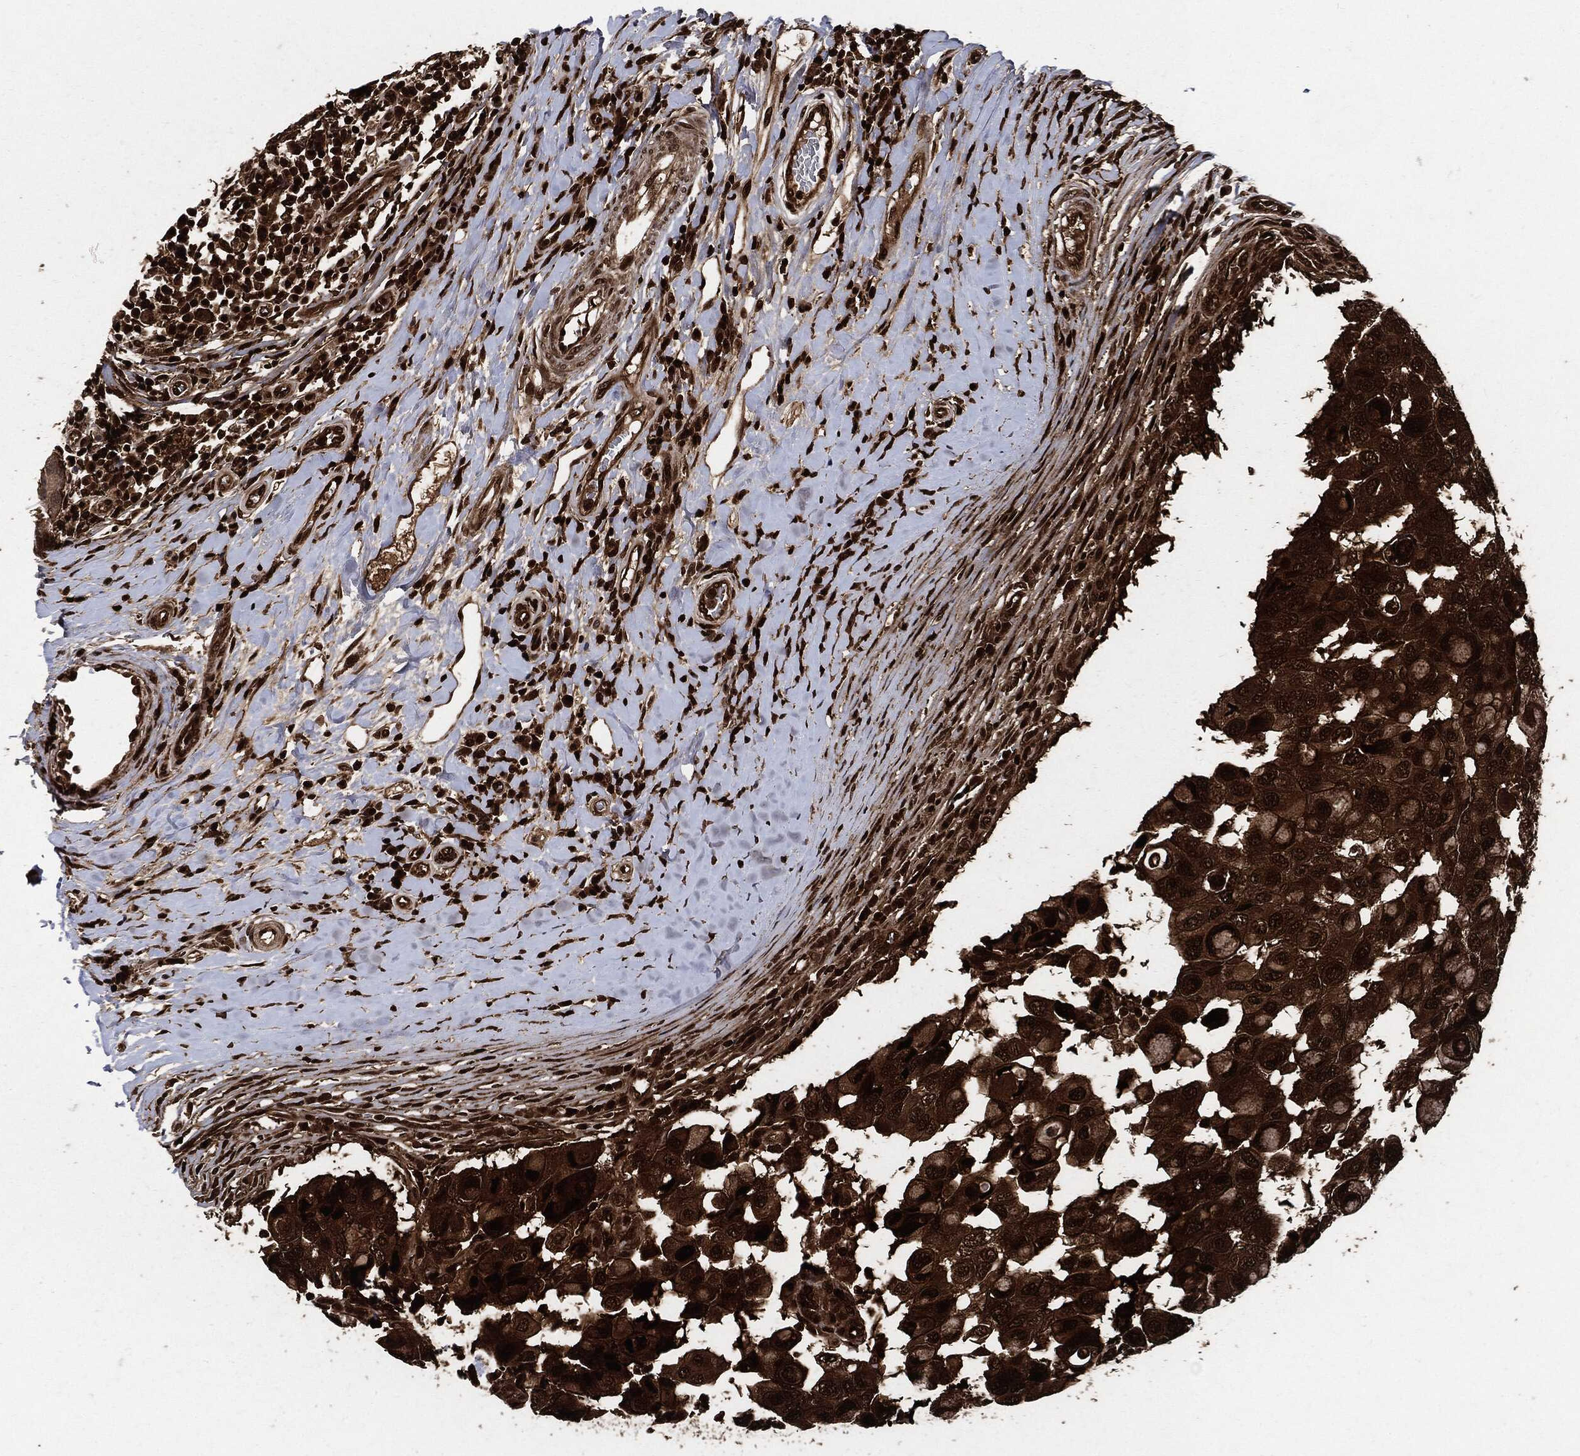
{"staining": {"intensity": "strong", "quantity": ">75%", "location": "cytoplasmic/membranous"}, "tissue": "breast cancer", "cell_type": "Tumor cells", "image_type": "cancer", "snomed": [{"axis": "morphology", "description": "Duct carcinoma"}, {"axis": "topography", "description": "Breast"}], "caption": "Infiltrating ductal carcinoma (breast) tissue displays strong cytoplasmic/membranous staining in approximately >75% of tumor cells, visualized by immunohistochemistry. Immunohistochemistry stains the protein in brown and the nuclei are stained blue.", "gene": "YWHAB", "patient": {"sex": "female", "age": 27}}